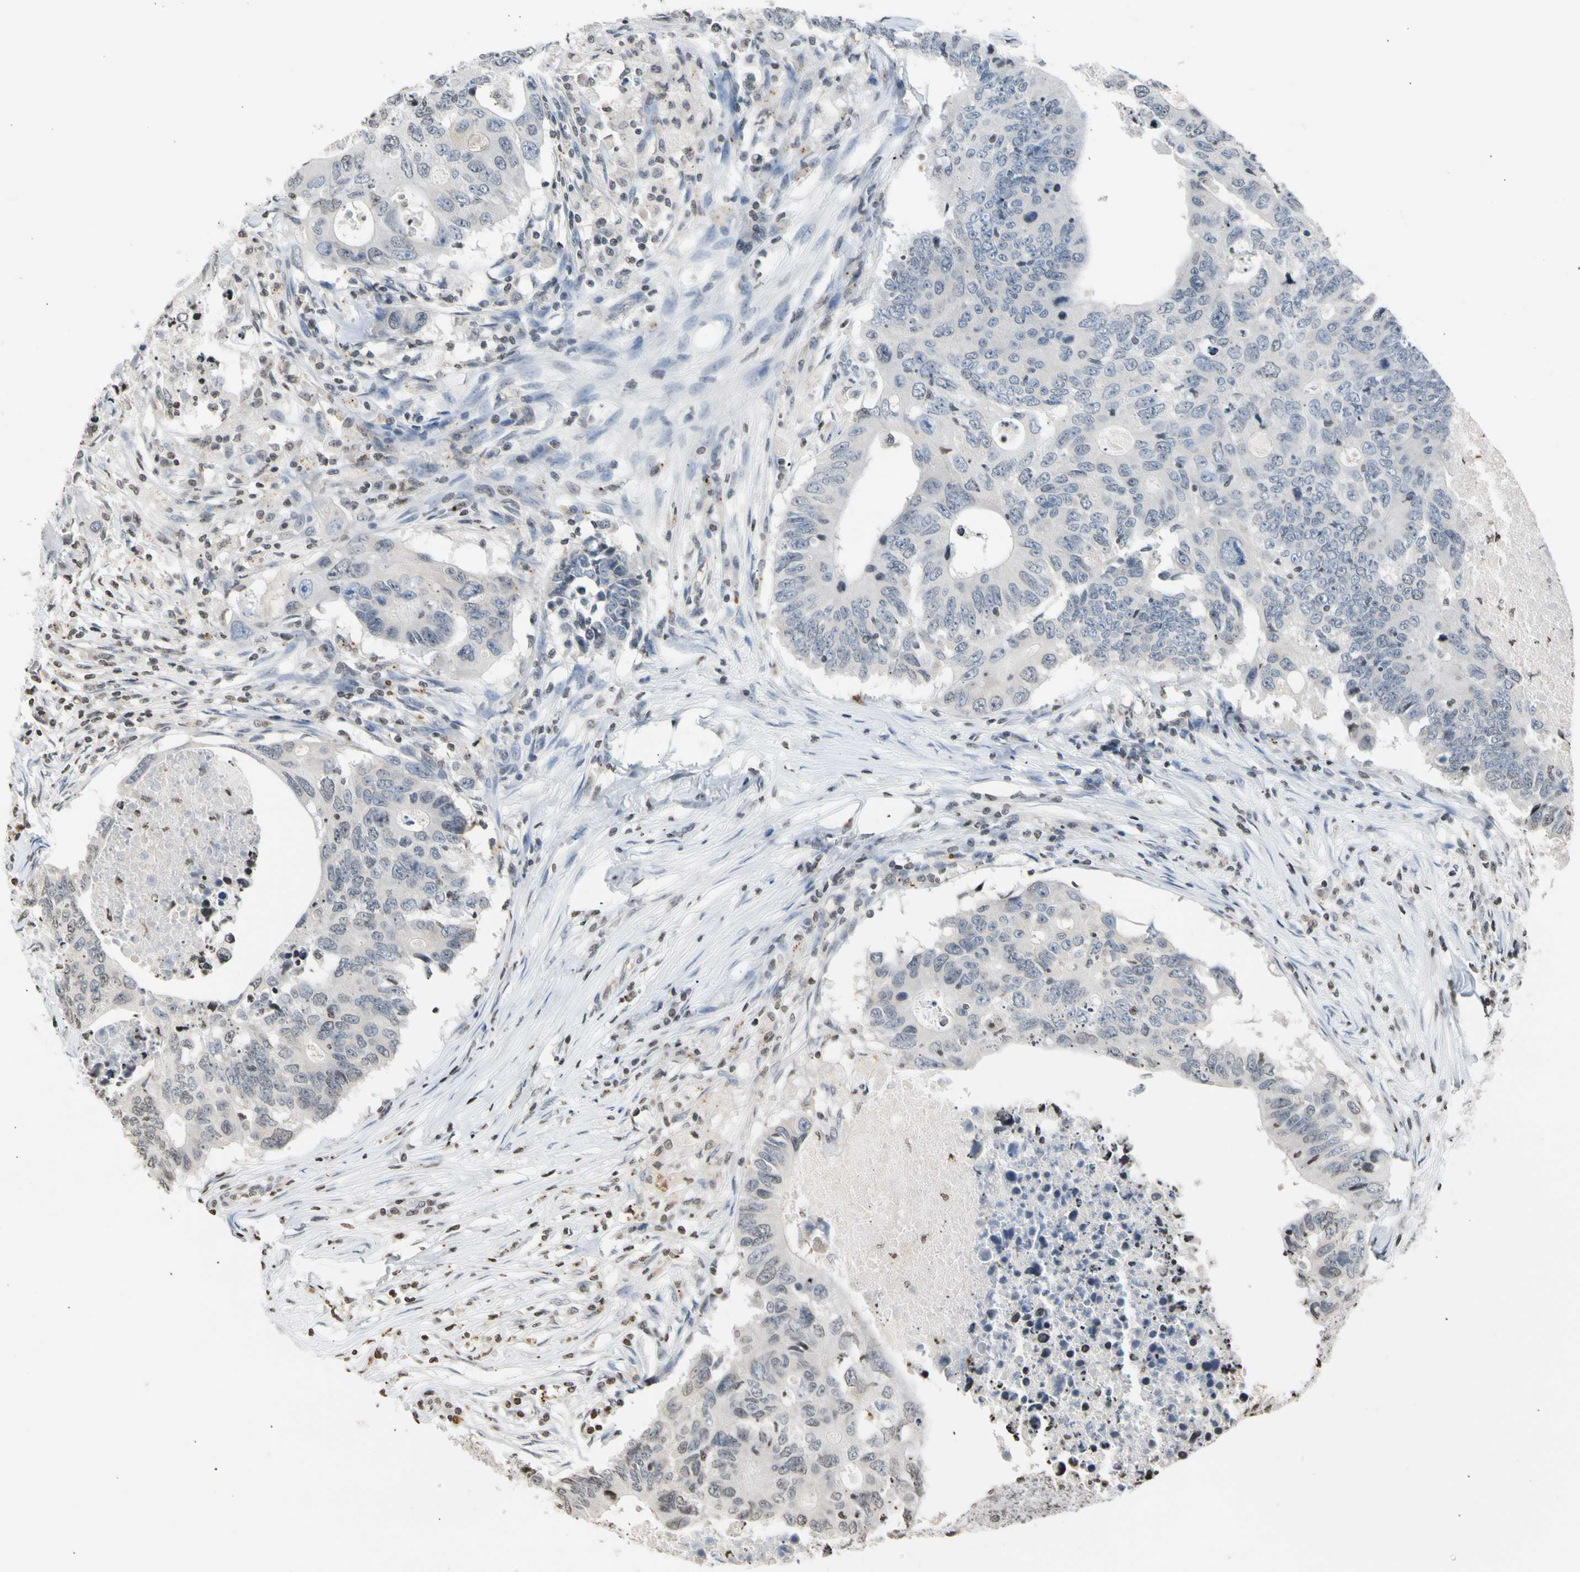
{"staining": {"intensity": "negative", "quantity": "none", "location": "none"}, "tissue": "colorectal cancer", "cell_type": "Tumor cells", "image_type": "cancer", "snomed": [{"axis": "morphology", "description": "Adenocarcinoma, NOS"}, {"axis": "topography", "description": "Colon"}], "caption": "An IHC image of colorectal adenocarcinoma is shown. There is no staining in tumor cells of colorectal adenocarcinoma. The staining is performed using DAB (3,3'-diaminobenzidine) brown chromogen with nuclei counter-stained in using hematoxylin.", "gene": "GPX4", "patient": {"sex": "male", "age": 71}}